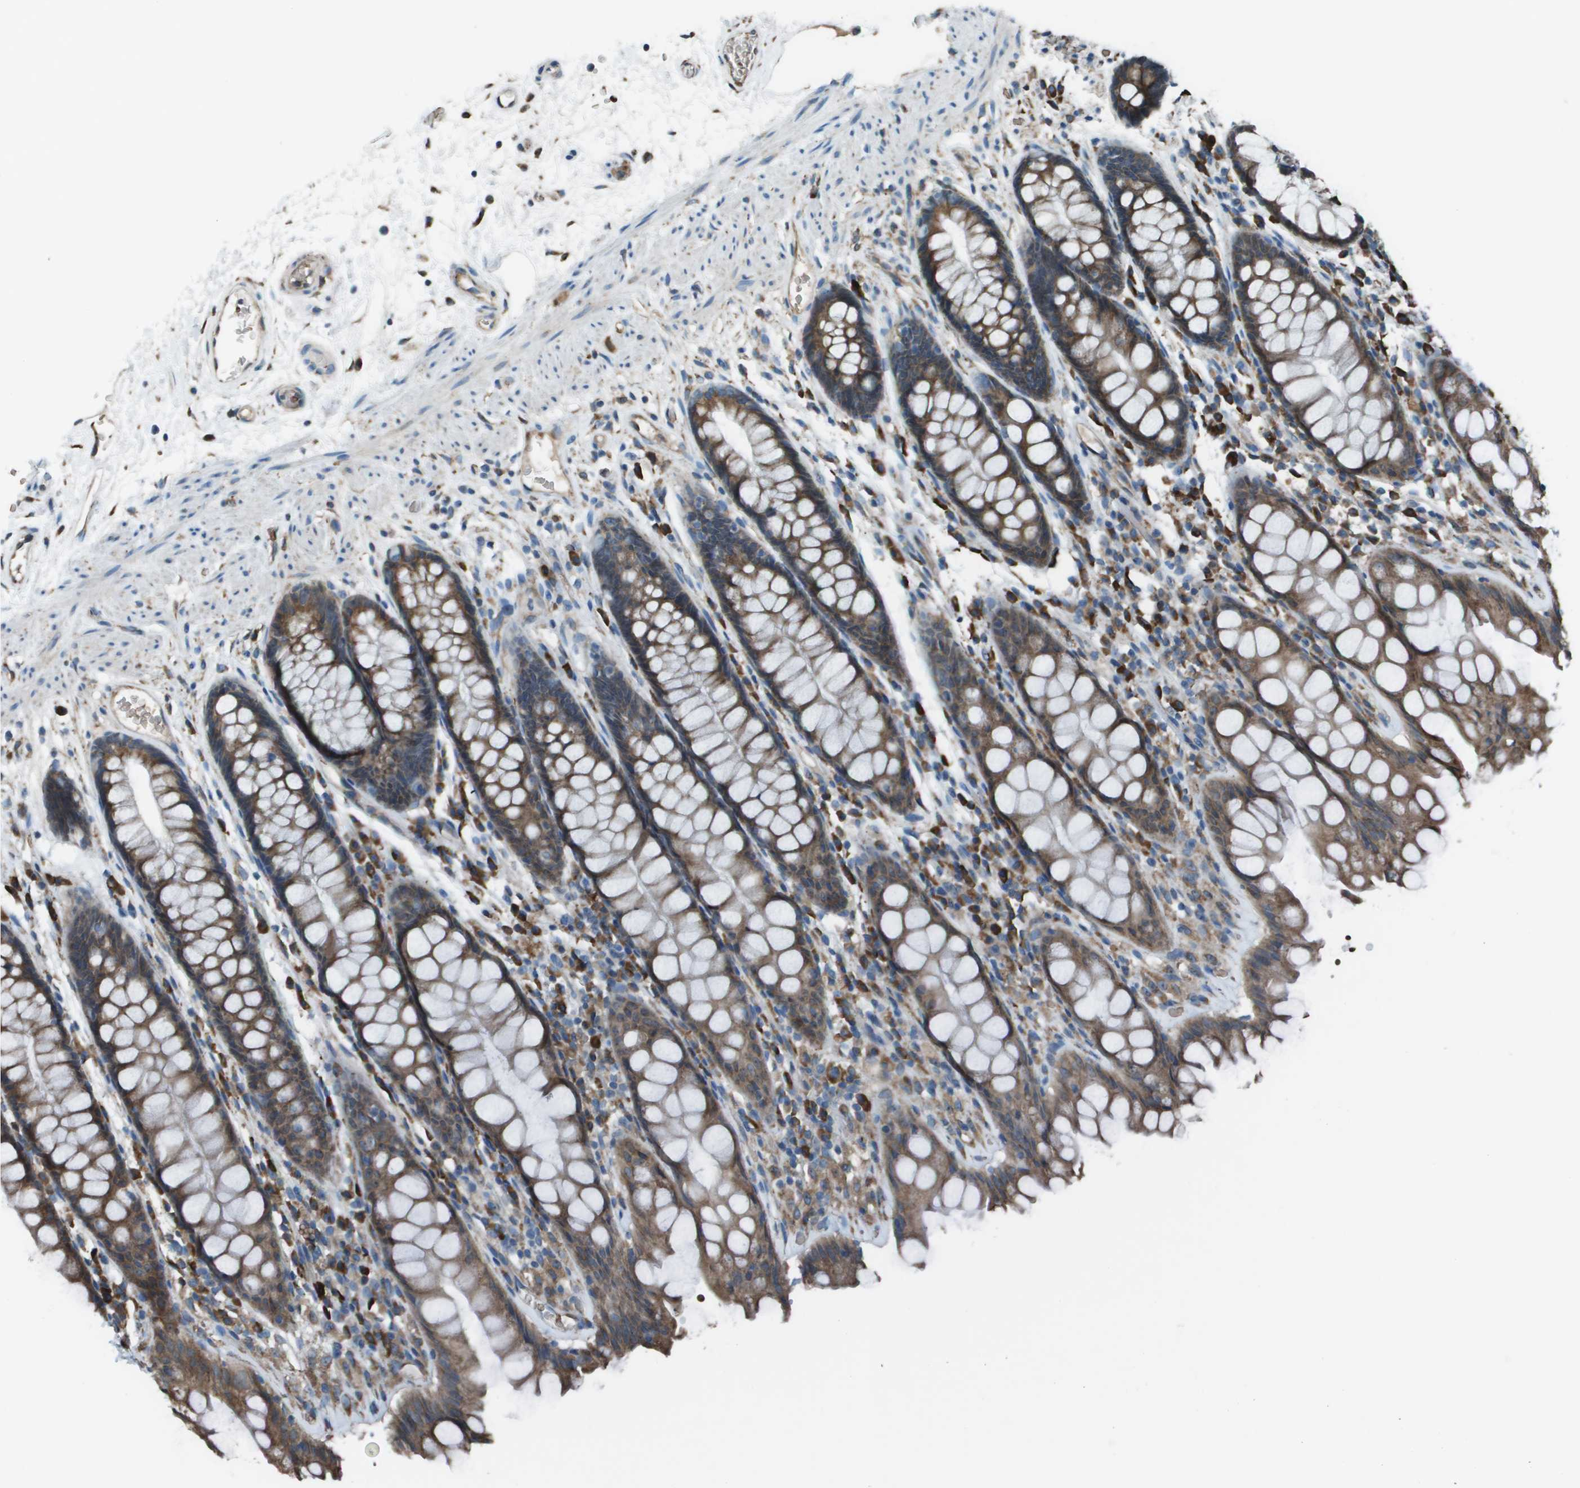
{"staining": {"intensity": "moderate", "quantity": ">75%", "location": "cytoplasmic/membranous"}, "tissue": "rectum", "cell_type": "Glandular cells", "image_type": "normal", "snomed": [{"axis": "morphology", "description": "Normal tissue, NOS"}, {"axis": "topography", "description": "Rectum"}], "caption": "High-power microscopy captured an immunohistochemistry (IHC) image of benign rectum, revealing moderate cytoplasmic/membranous positivity in about >75% of glandular cells. (DAB (3,3'-diaminobenzidine) IHC with brightfield microscopy, high magnification).", "gene": "UTS2", "patient": {"sex": "male", "age": 64}}